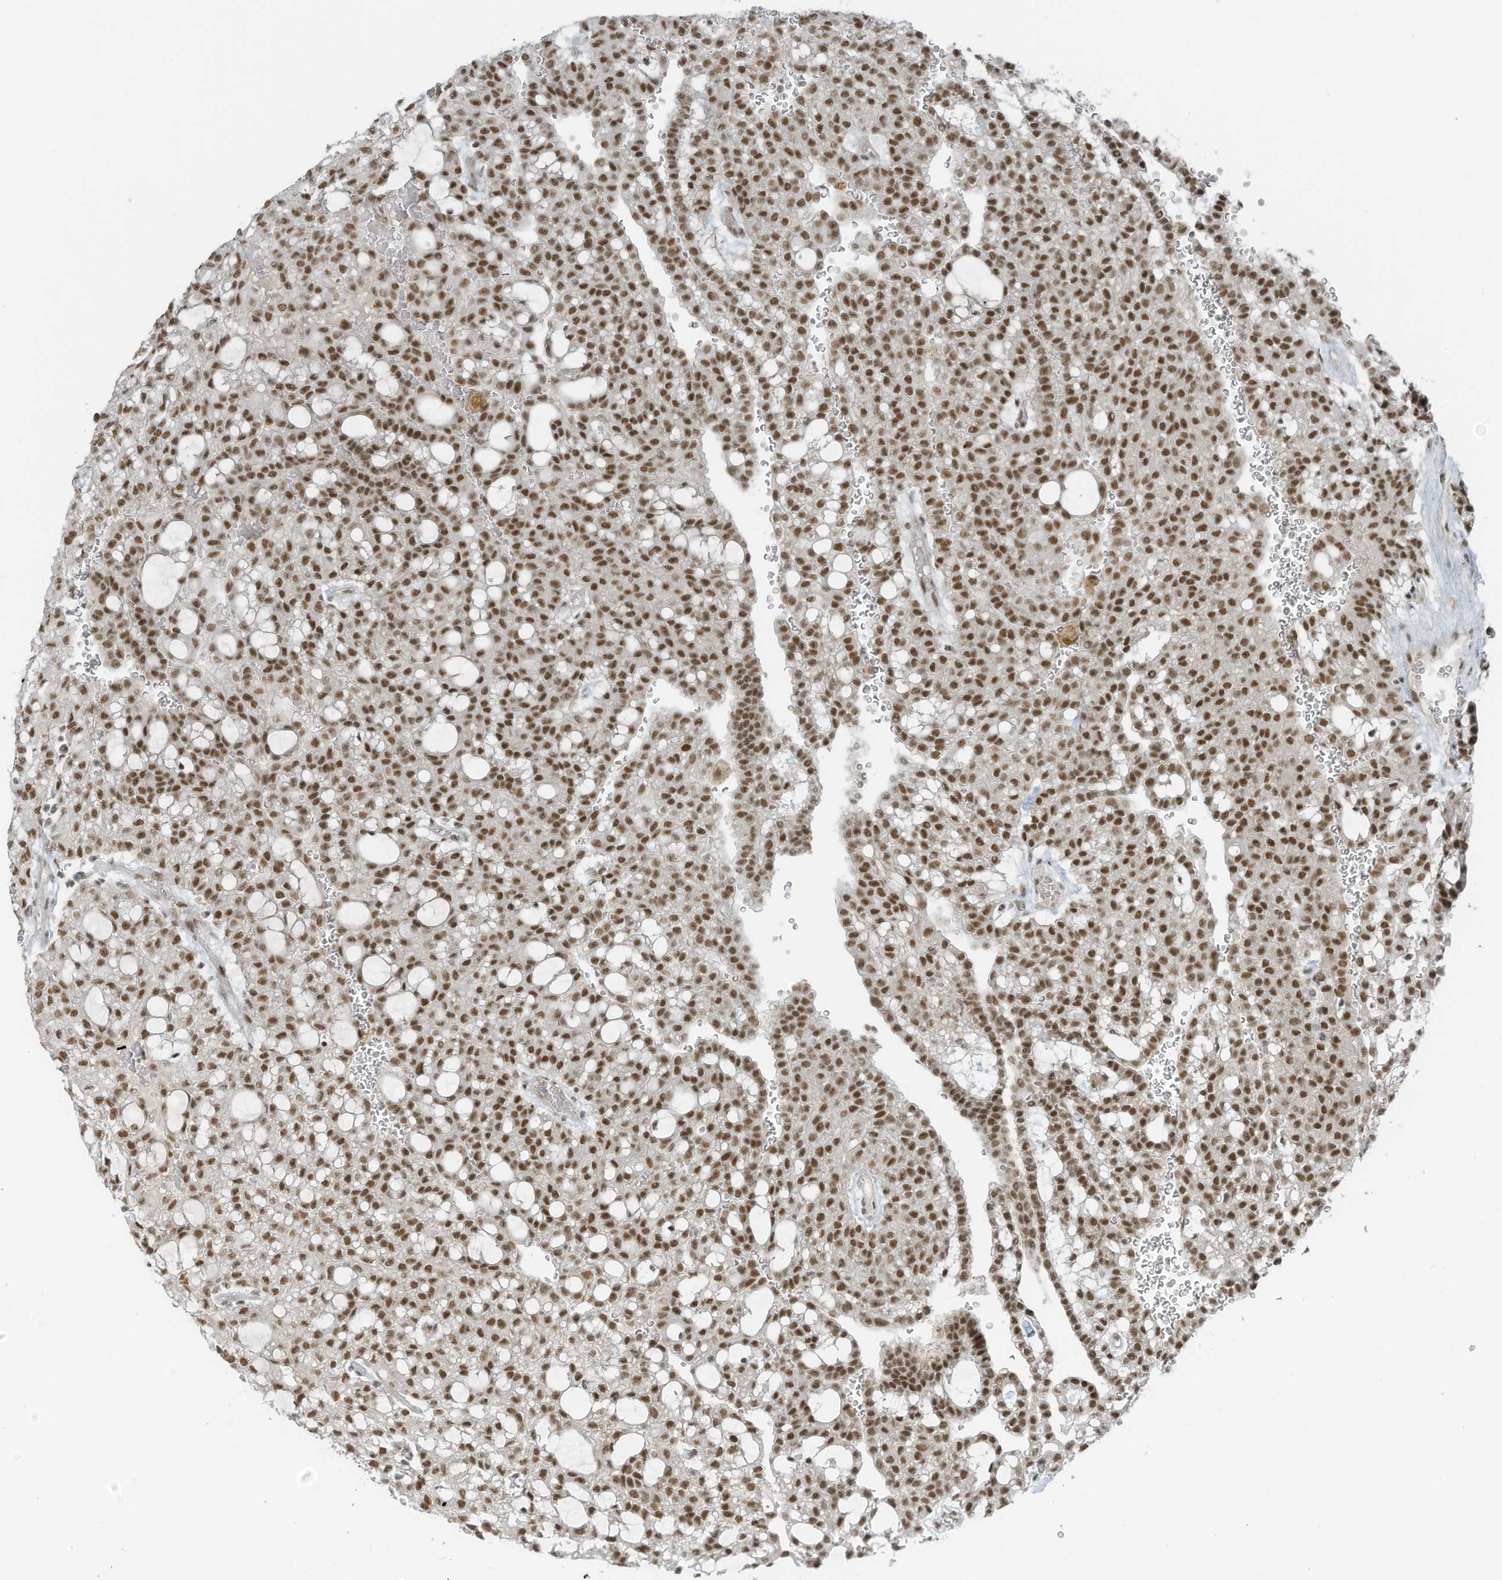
{"staining": {"intensity": "moderate", "quantity": ">75%", "location": "nuclear"}, "tissue": "renal cancer", "cell_type": "Tumor cells", "image_type": "cancer", "snomed": [{"axis": "morphology", "description": "Adenocarcinoma, NOS"}, {"axis": "topography", "description": "Kidney"}], "caption": "Renal cancer (adenocarcinoma) tissue shows moderate nuclear positivity in approximately >75% of tumor cells, visualized by immunohistochemistry.", "gene": "WRNIP1", "patient": {"sex": "male", "age": 63}}